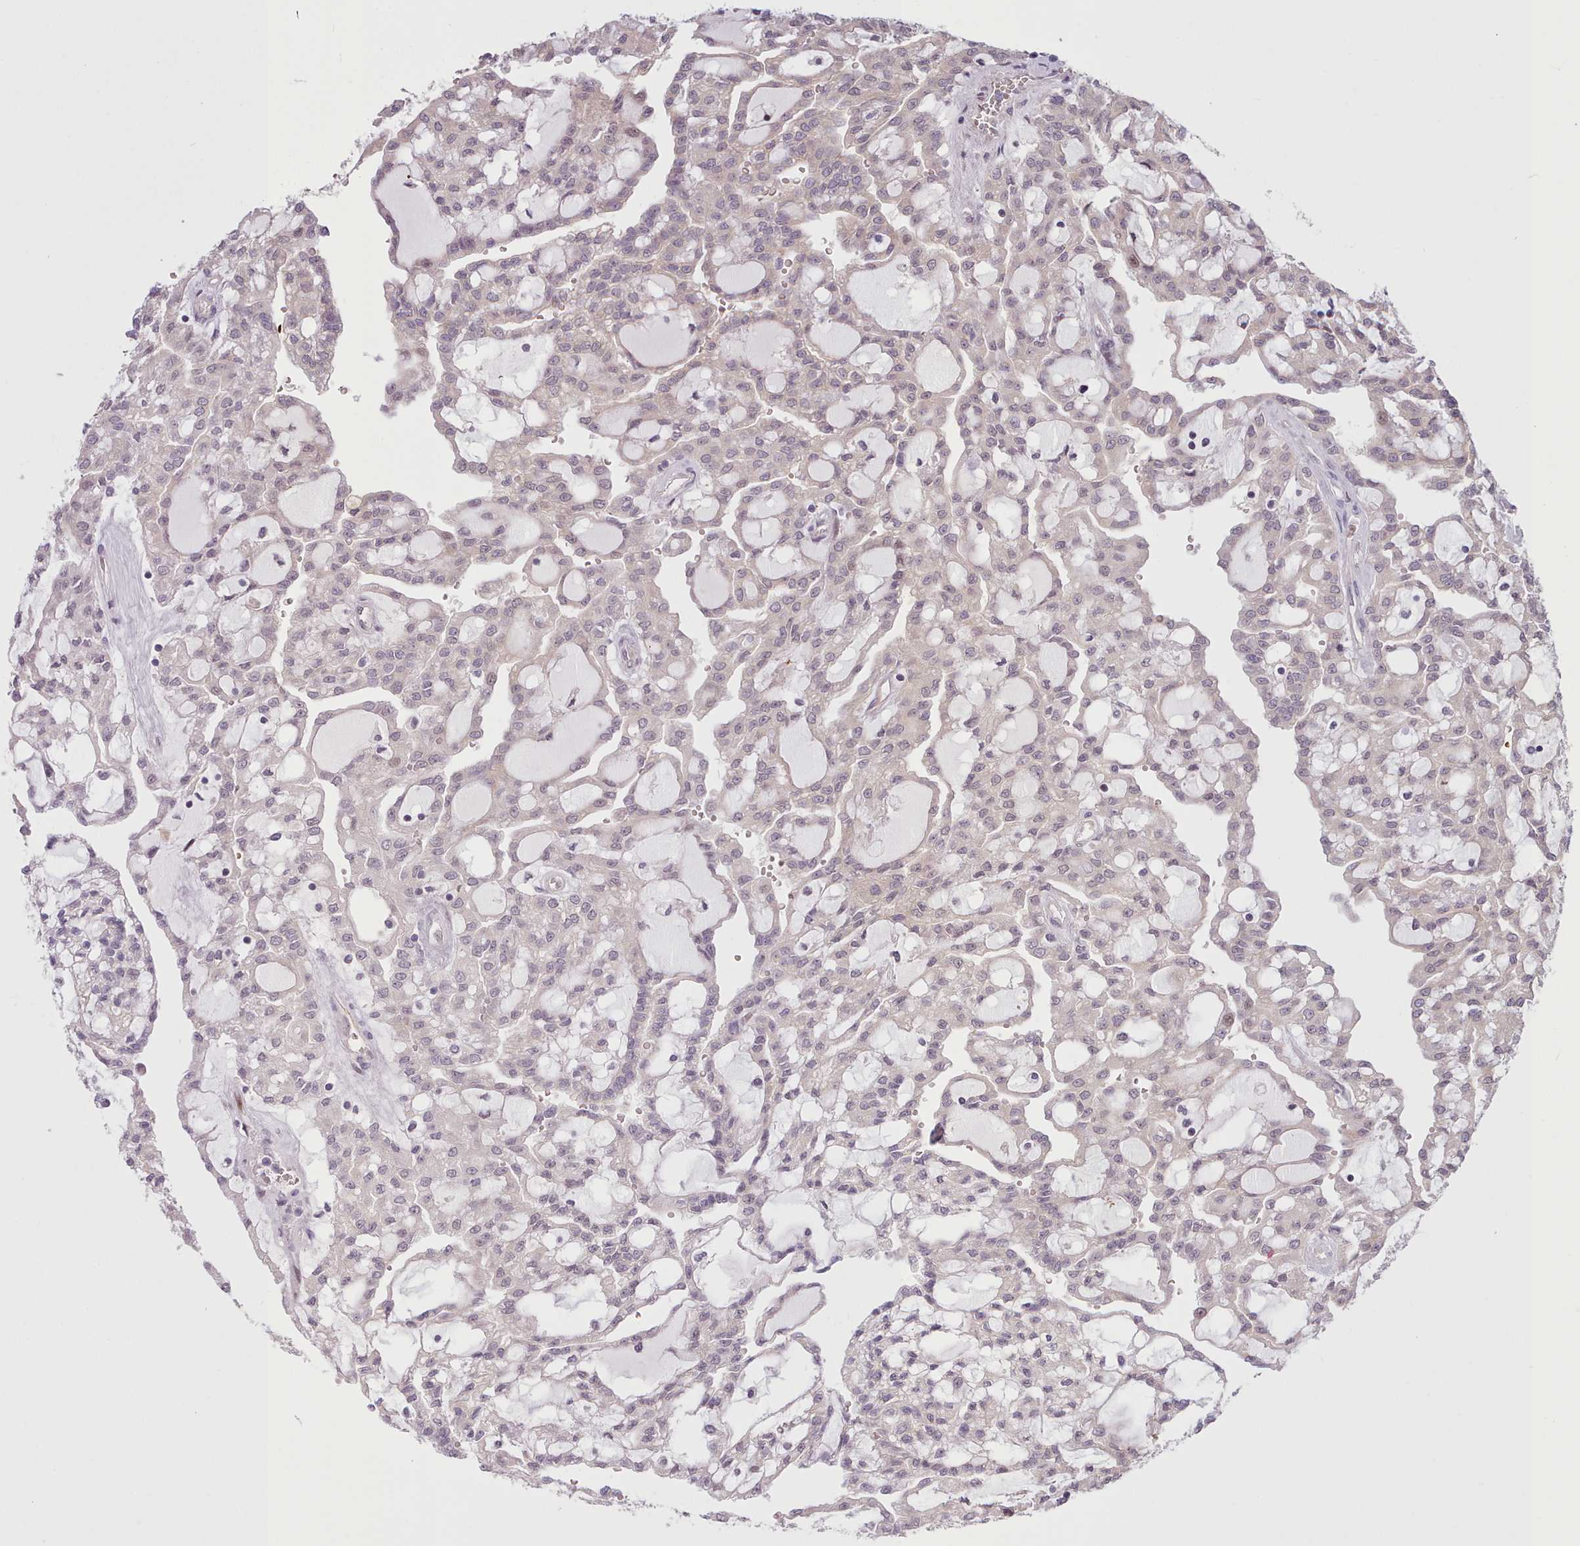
{"staining": {"intensity": "weak", "quantity": "<25%", "location": "nuclear"}, "tissue": "renal cancer", "cell_type": "Tumor cells", "image_type": "cancer", "snomed": [{"axis": "morphology", "description": "Adenocarcinoma, NOS"}, {"axis": "topography", "description": "Kidney"}], "caption": "Immunohistochemistry (IHC) of human renal cancer (adenocarcinoma) demonstrates no staining in tumor cells. (IHC, brightfield microscopy, high magnification).", "gene": "KBTBD7", "patient": {"sex": "male", "age": 63}}